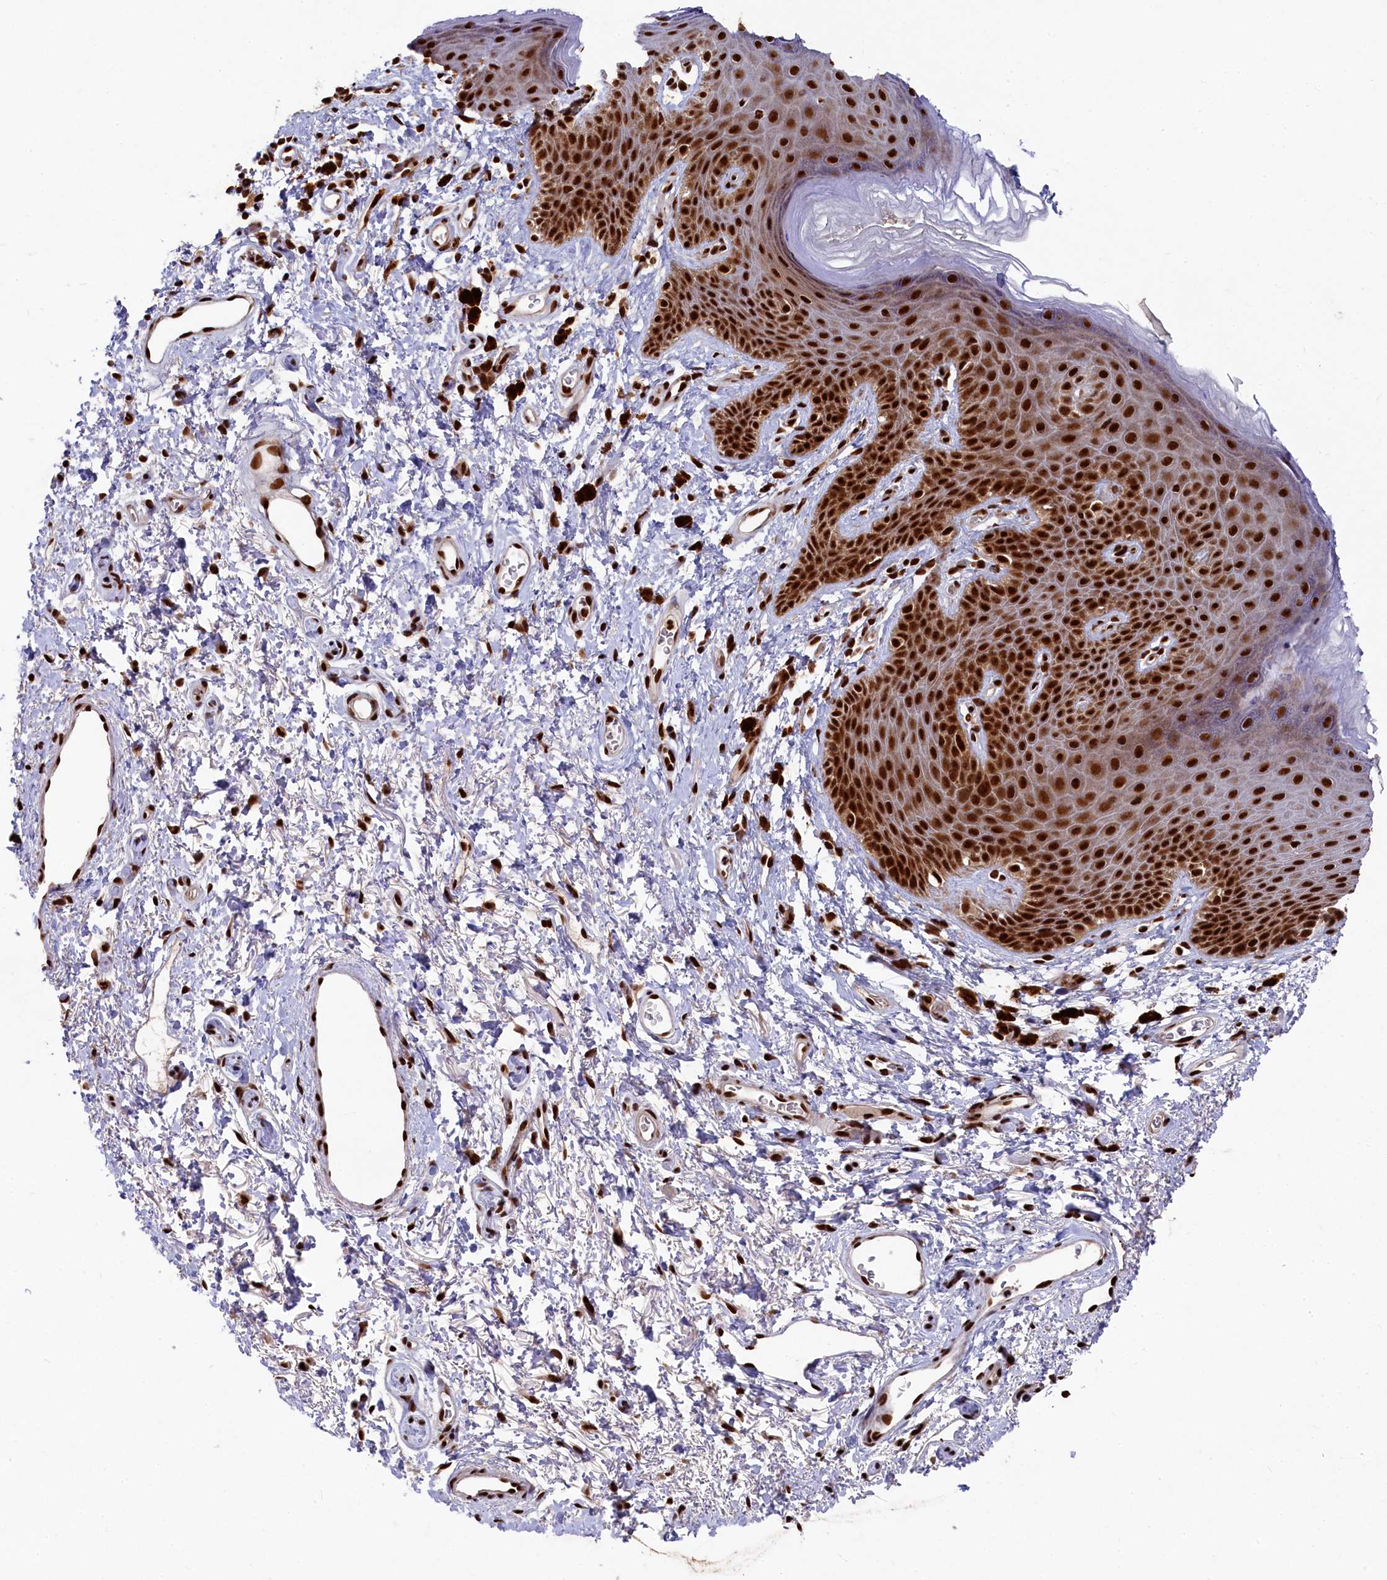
{"staining": {"intensity": "strong", "quantity": ">75%", "location": "nuclear"}, "tissue": "skin", "cell_type": "Epidermal cells", "image_type": "normal", "snomed": [{"axis": "morphology", "description": "Normal tissue, NOS"}, {"axis": "topography", "description": "Anal"}], "caption": "Protein analysis of normal skin shows strong nuclear staining in approximately >75% of epidermal cells.", "gene": "PRPF31", "patient": {"sex": "female", "age": 46}}